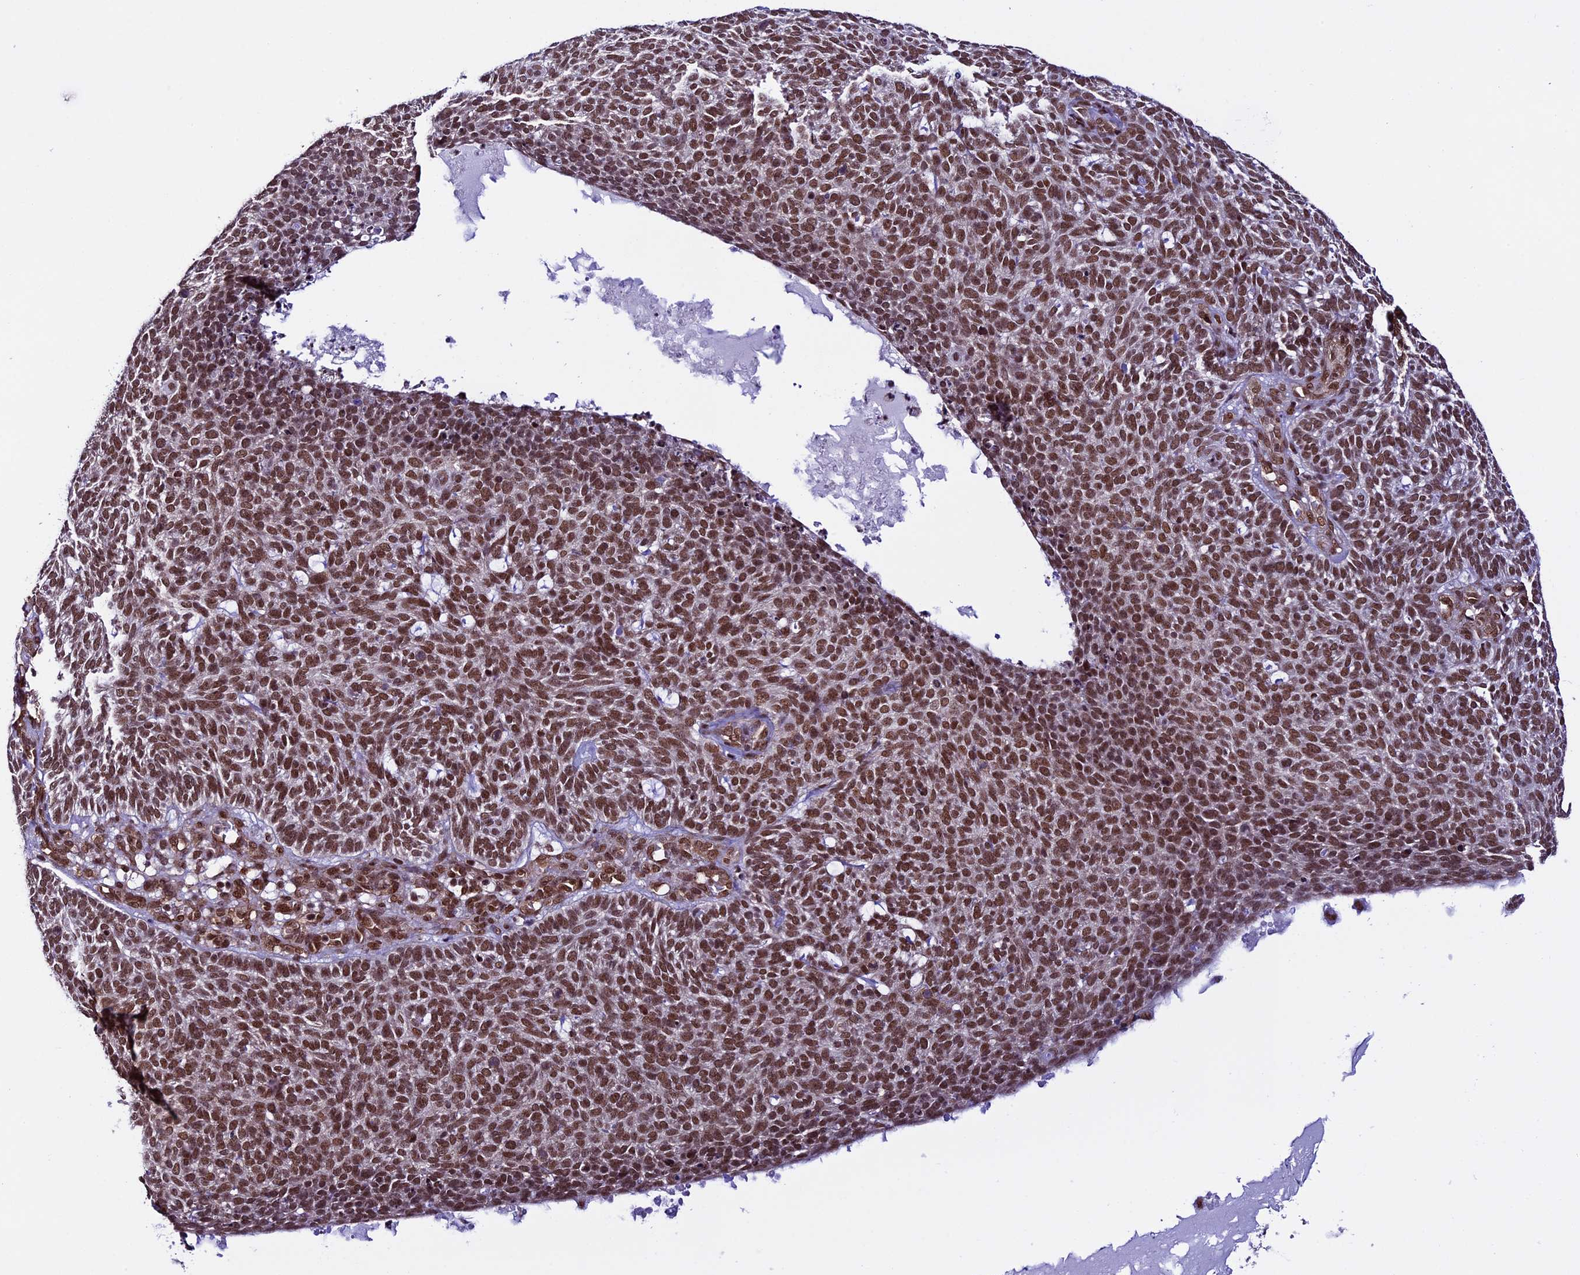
{"staining": {"intensity": "moderate", "quantity": ">75%", "location": "nuclear"}, "tissue": "skin cancer", "cell_type": "Tumor cells", "image_type": "cancer", "snomed": [{"axis": "morphology", "description": "Squamous cell carcinoma, NOS"}, {"axis": "topography", "description": "Skin"}], "caption": "Squamous cell carcinoma (skin) stained with DAB (3,3'-diaminobenzidine) immunohistochemistry displays medium levels of moderate nuclear expression in about >75% of tumor cells.", "gene": "MPHOSPH8", "patient": {"sex": "female", "age": 90}}